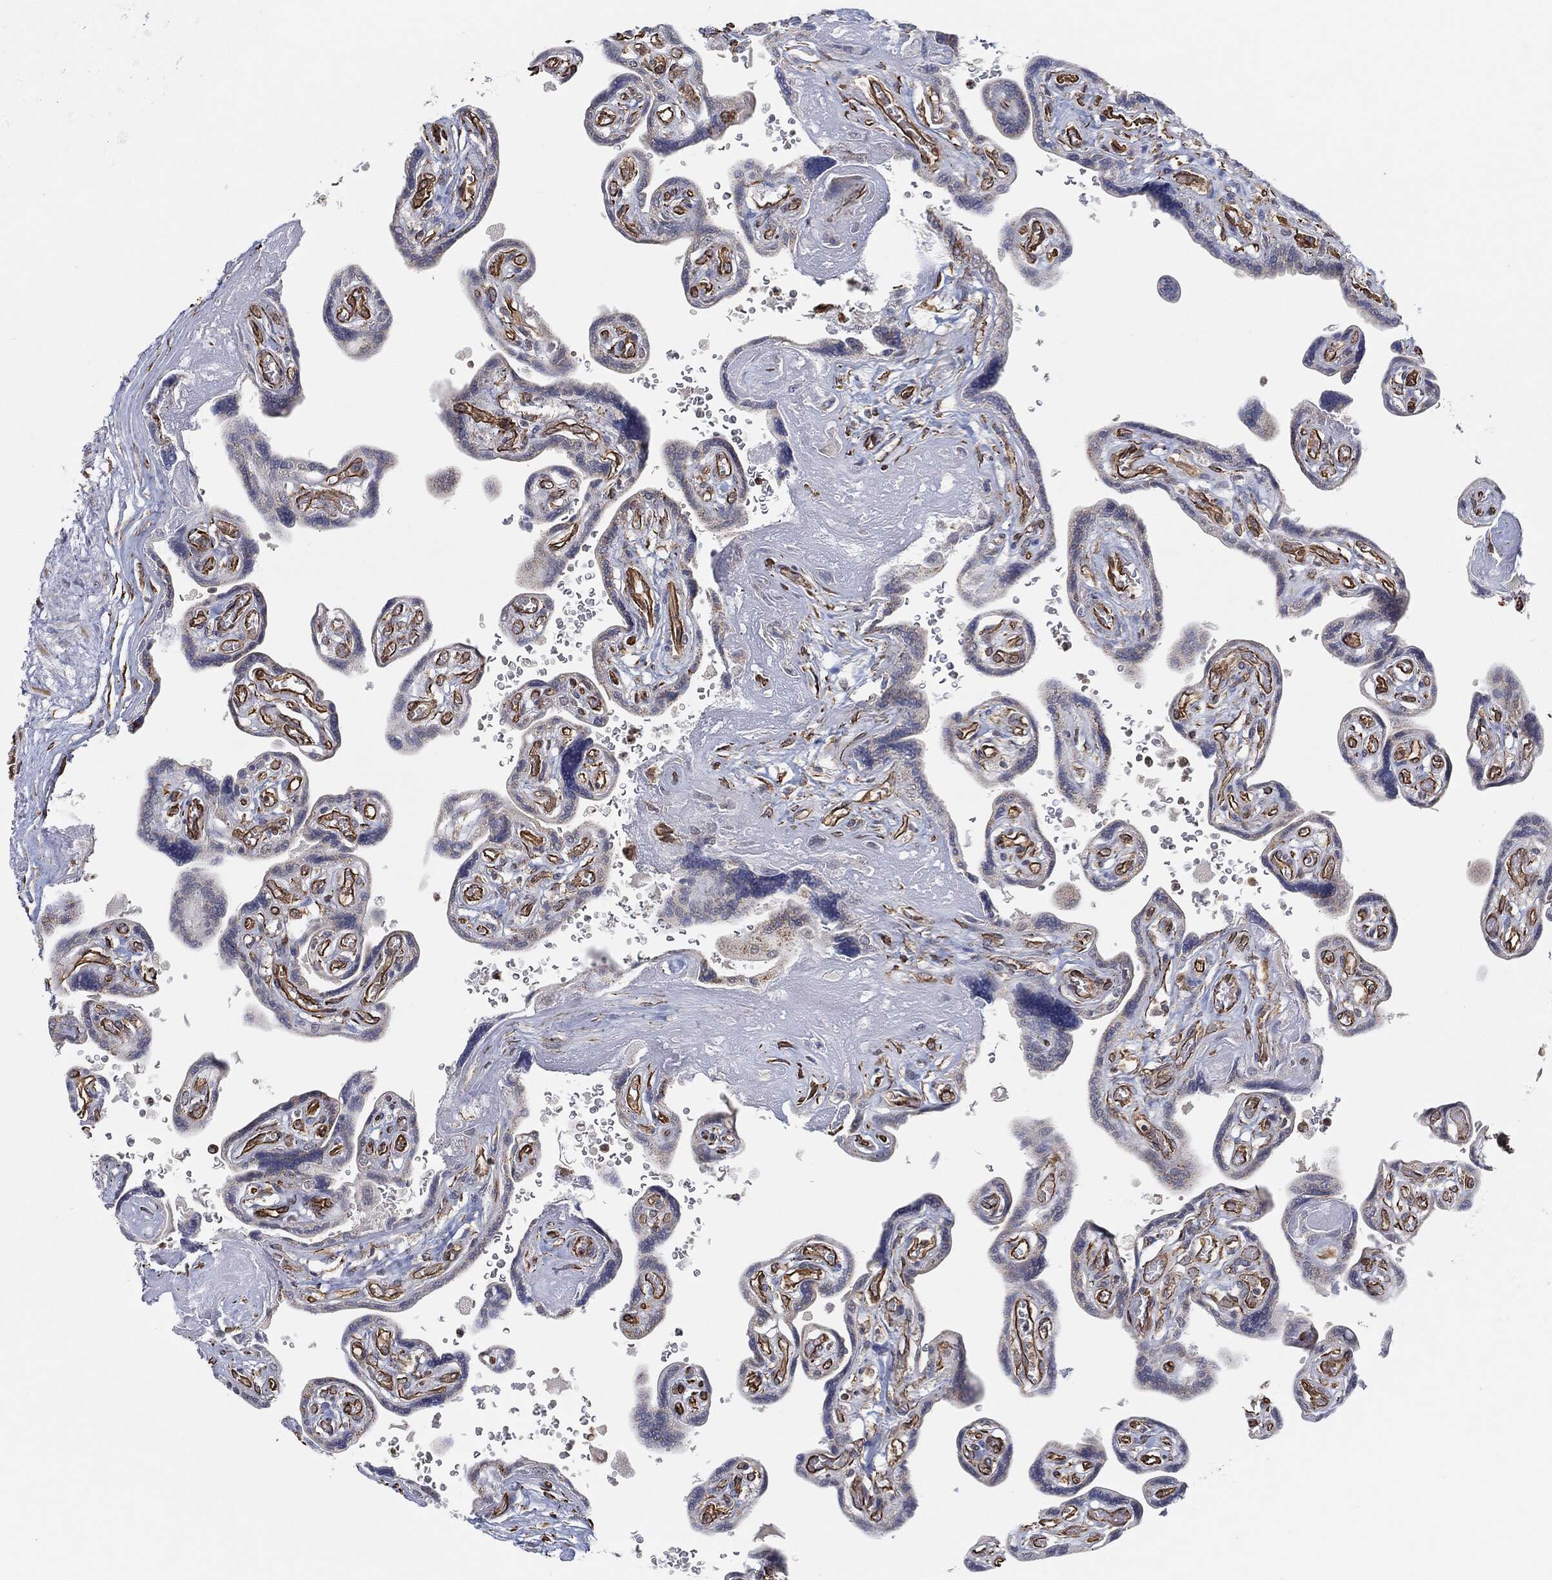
{"staining": {"intensity": "moderate", "quantity": ">75%", "location": "cytoplasmic/membranous,nuclear"}, "tissue": "placenta", "cell_type": "Decidual cells", "image_type": "normal", "snomed": [{"axis": "morphology", "description": "Normal tissue, NOS"}, {"axis": "topography", "description": "Placenta"}], "caption": "Moderate cytoplasmic/membranous,nuclear staining is appreciated in about >75% of decidual cells in benign placenta.", "gene": "TP53RK", "patient": {"sex": "female", "age": 32}}